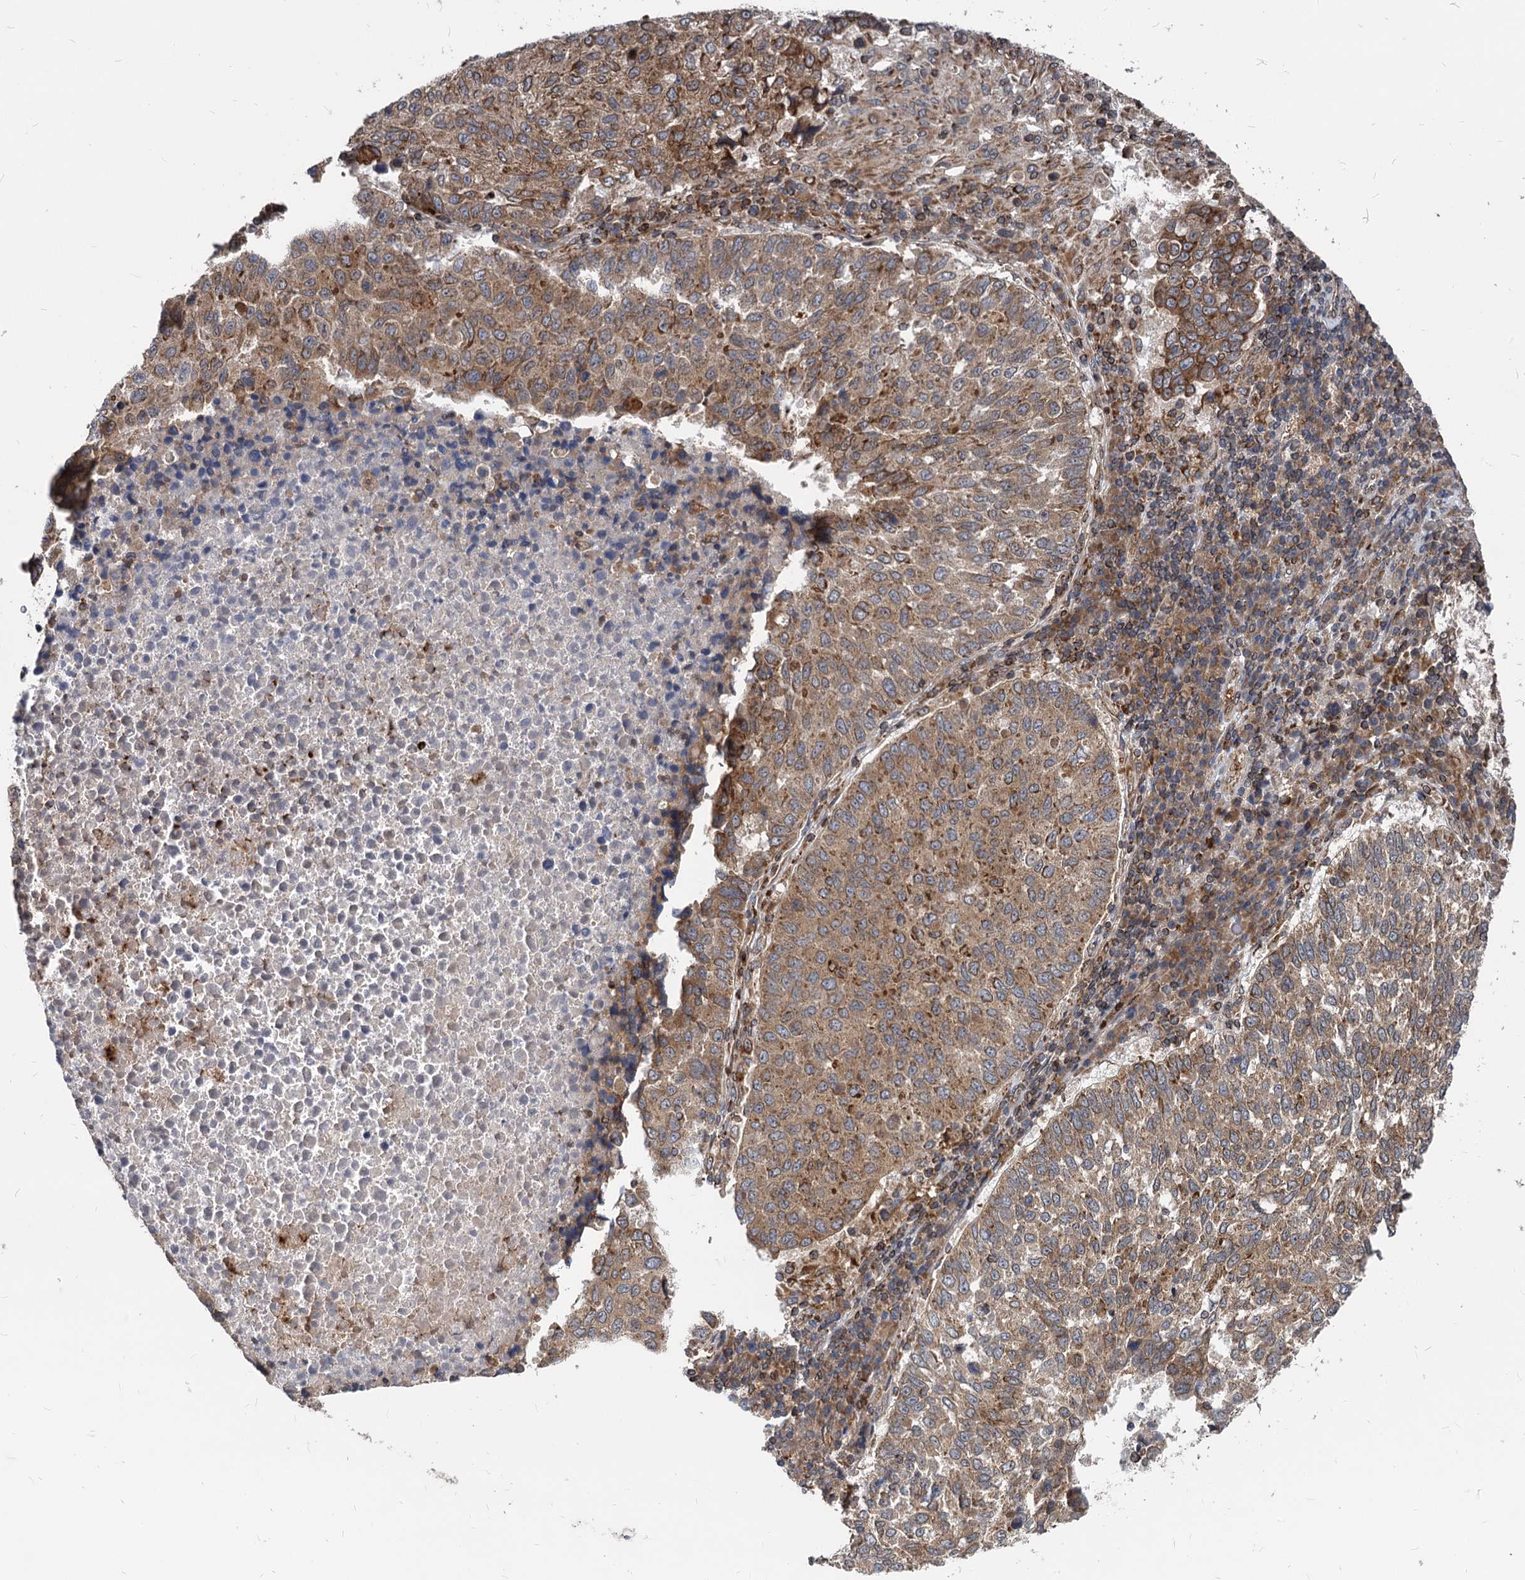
{"staining": {"intensity": "moderate", "quantity": ">75%", "location": "cytoplasmic/membranous"}, "tissue": "lung cancer", "cell_type": "Tumor cells", "image_type": "cancer", "snomed": [{"axis": "morphology", "description": "Squamous cell carcinoma, NOS"}, {"axis": "topography", "description": "Lung"}], "caption": "This photomicrograph reveals immunohistochemistry (IHC) staining of lung cancer, with medium moderate cytoplasmic/membranous expression in approximately >75% of tumor cells.", "gene": "STIM1", "patient": {"sex": "male", "age": 73}}